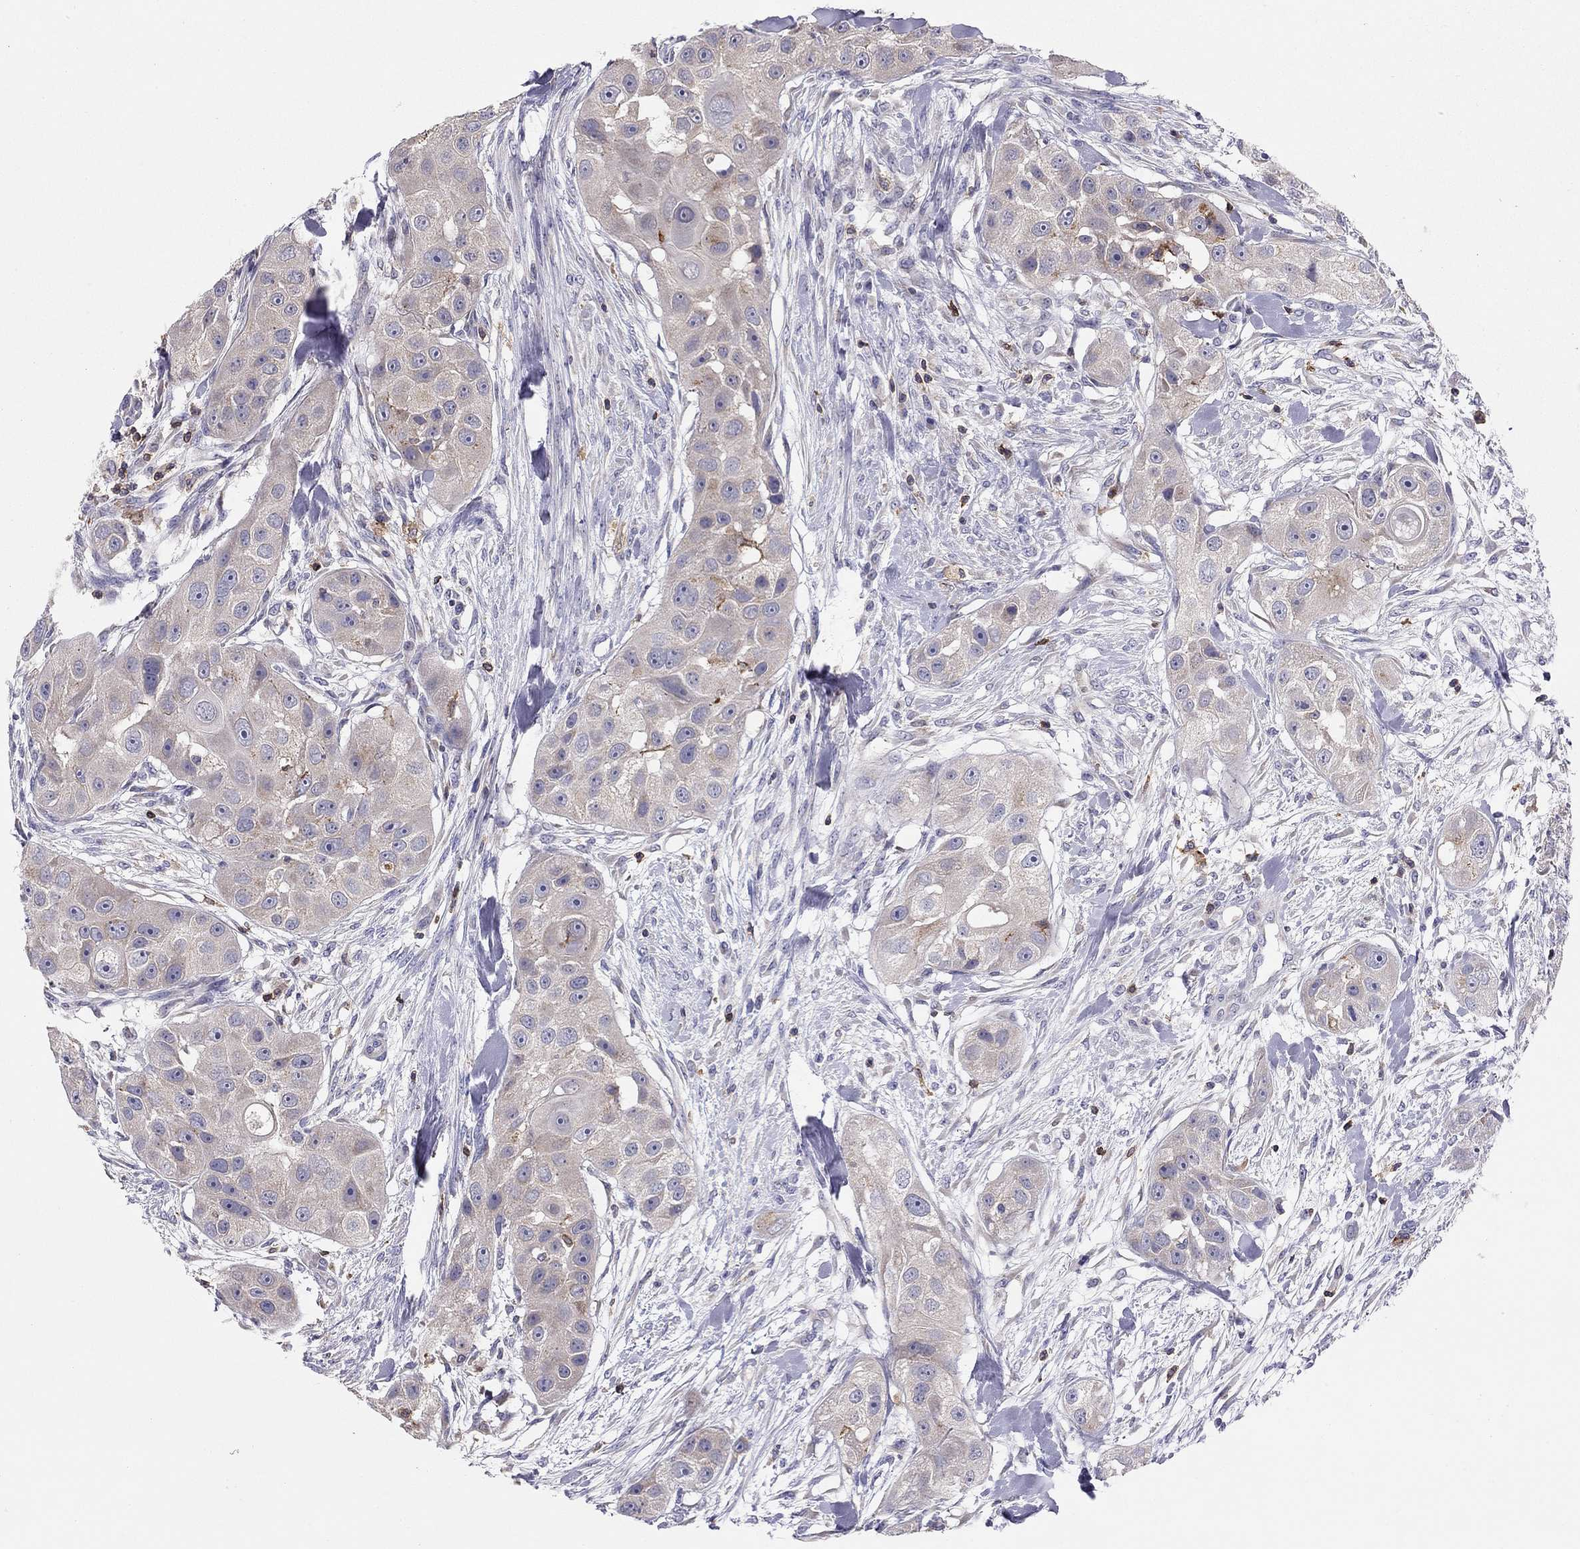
{"staining": {"intensity": "weak", "quantity": "<25%", "location": "cytoplasmic/membranous"}, "tissue": "head and neck cancer", "cell_type": "Tumor cells", "image_type": "cancer", "snomed": [{"axis": "morphology", "description": "Squamous cell carcinoma, NOS"}, {"axis": "topography", "description": "Head-Neck"}], "caption": "High magnification brightfield microscopy of squamous cell carcinoma (head and neck) stained with DAB (3,3'-diaminobenzidine) (brown) and counterstained with hematoxylin (blue): tumor cells show no significant staining.", "gene": "CITED1", "patient": {"sex": "male", "age": 51}}